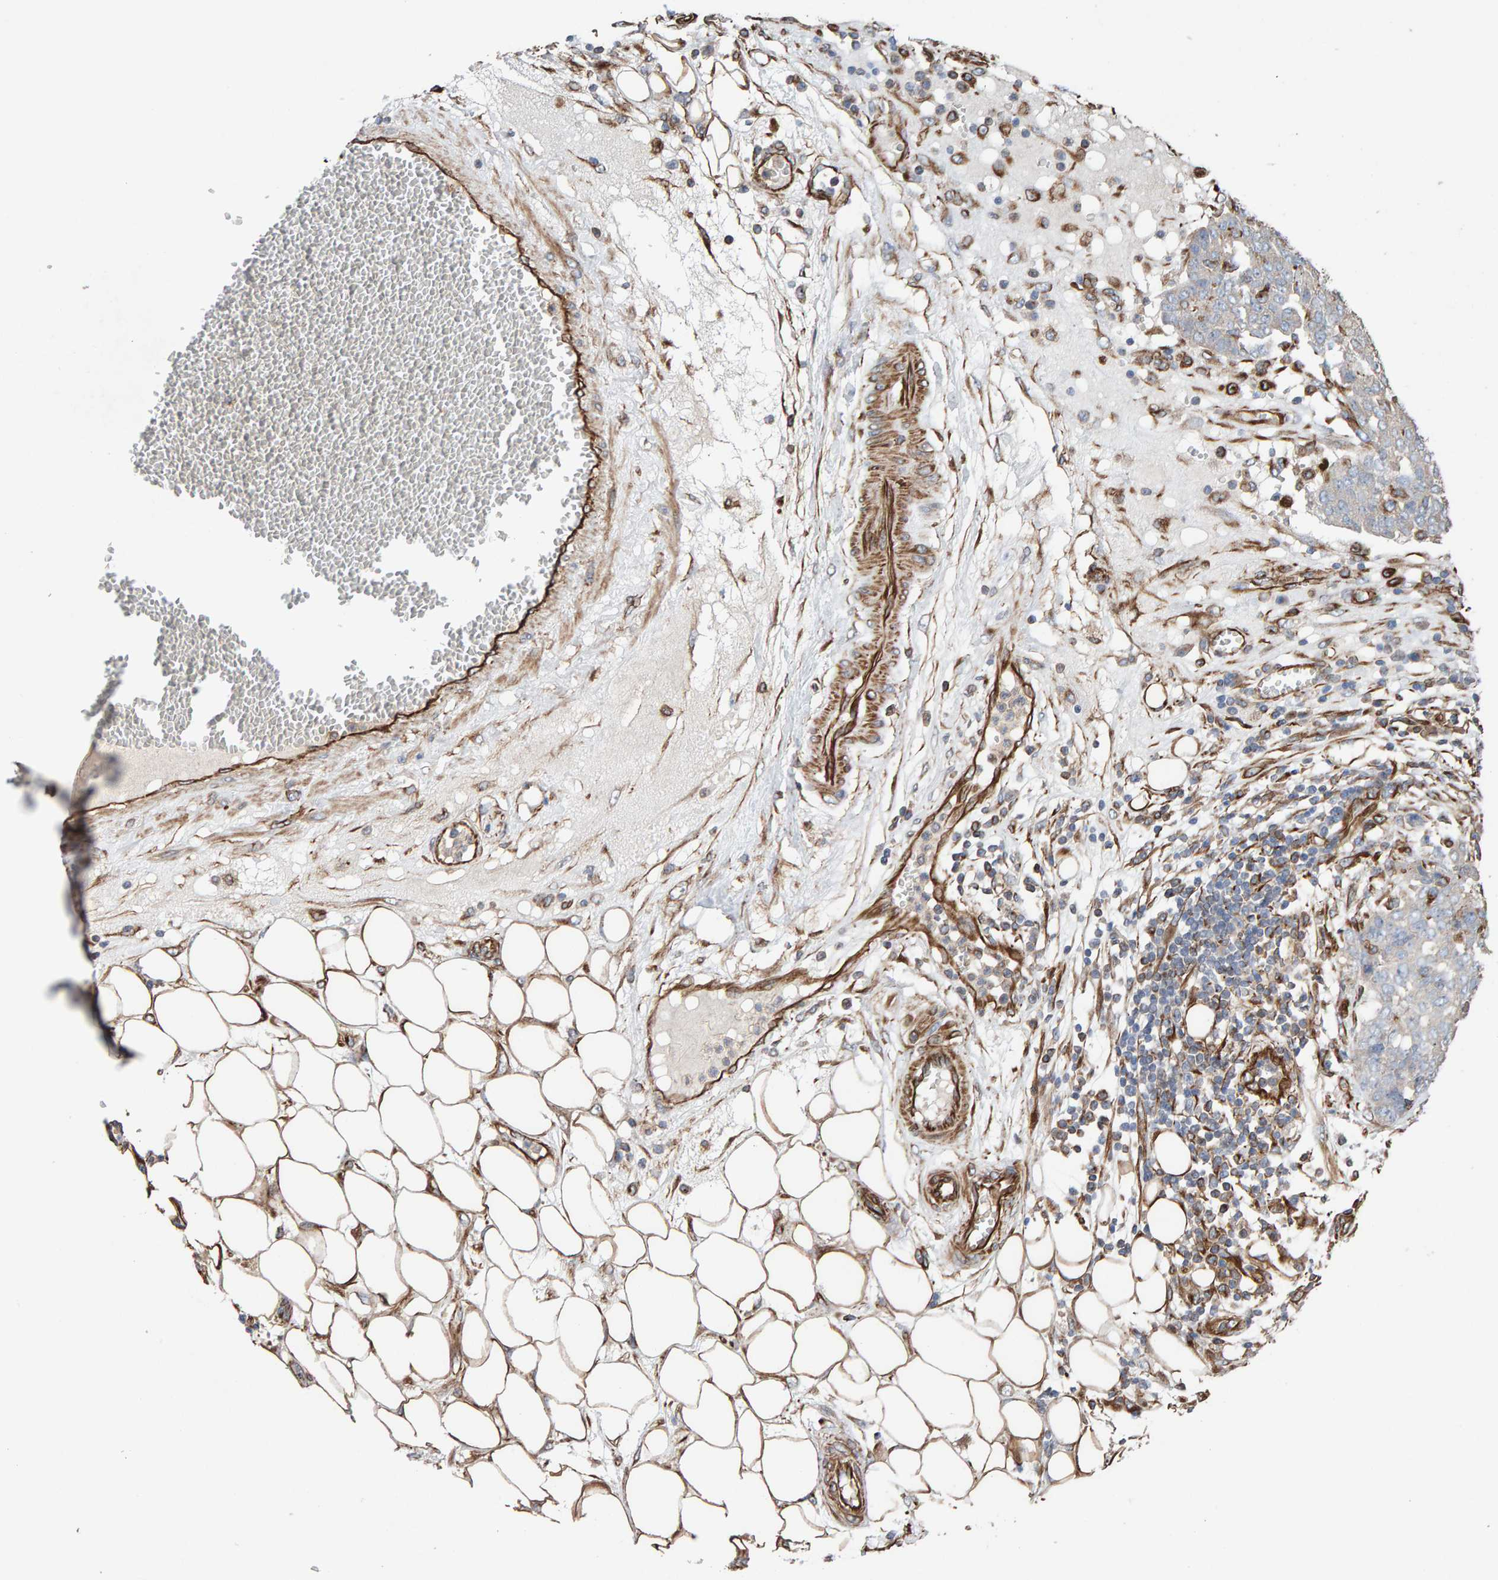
{"staining": {"intensity": "negative", "quantity": "none", "location": "none"}, "tissue": "ovarian cancer", "cell_type": "Tumor cells", "image_type": "cancer", "snomed": [{"axis": "morphology", "description": "Cystadenocarcinoma, serous, NOS"}, {"axis": "topography", "description": "Soft tissue"}, {"axis": "topography", "description": "Ovary"}], "caption": "High power microscopy image of an immunohistochemistry (IHC) micrograph of ovarian serous cystadenocarcinoma, revealing no significant expression in tumor cells.", "gene": "ZNF347", "patient": {"sex": "female", "age": 57}}